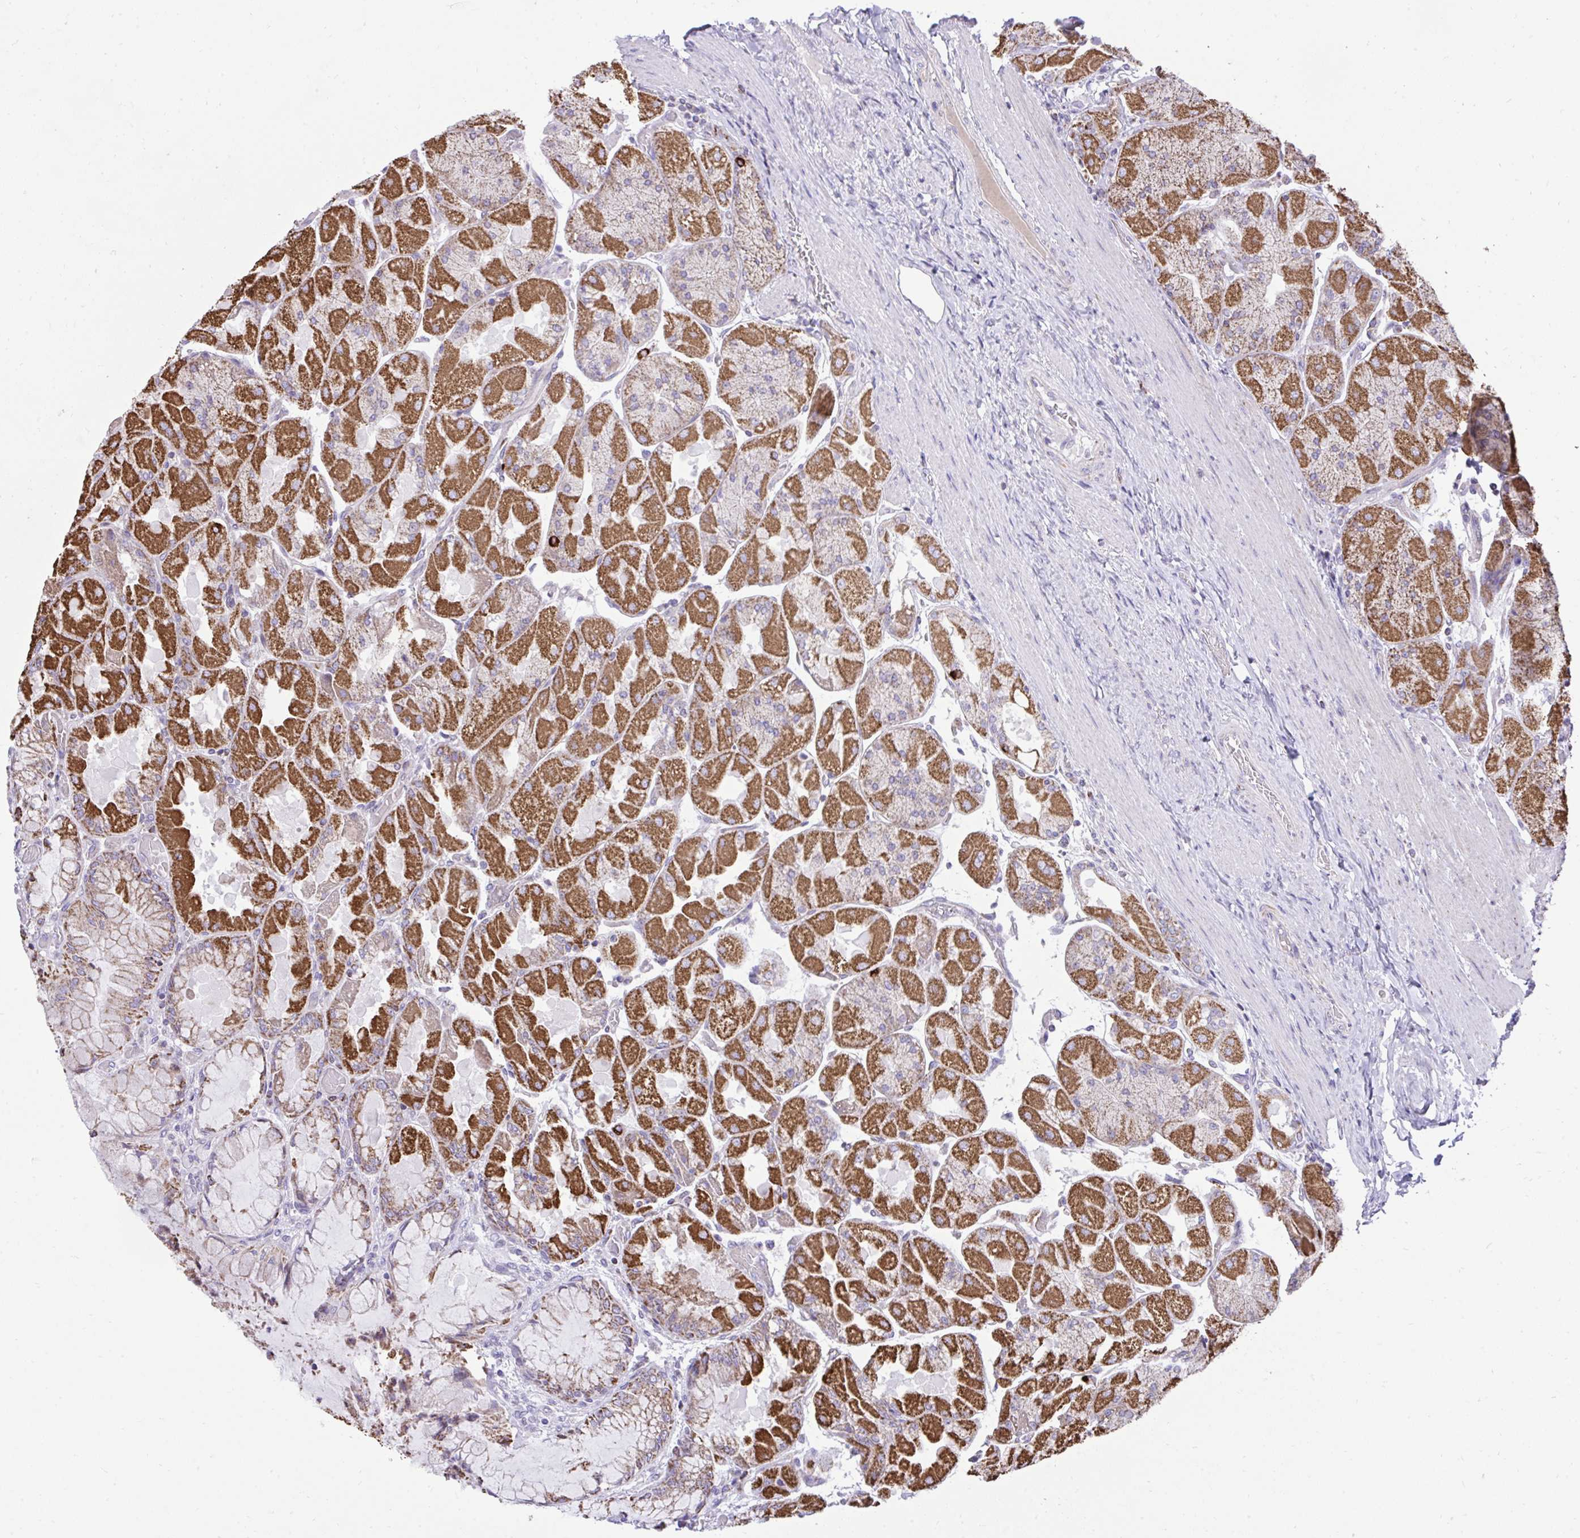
{"staining": {"intensity": "strong", "quantity": ">75%", "location": "cytoplasmic/membranous"}, "tissue": "stomach", "cell_type": "Glandular cells", "image_type": "normal", "snomed": [{"axis": "morphology", "description": "Normal tissue, NOS"}, {"axis": "topography", "description": "Stomach"}], "caption": "Immunohistochemistry image of benign stomach stained for a protein (brown), which demonstrates high levels of strong cytoplasmic/membranous positivity in about >75% of glandular cells.", "gene": "ZNF362", "patient": {"sex": "female", "age": 61}}